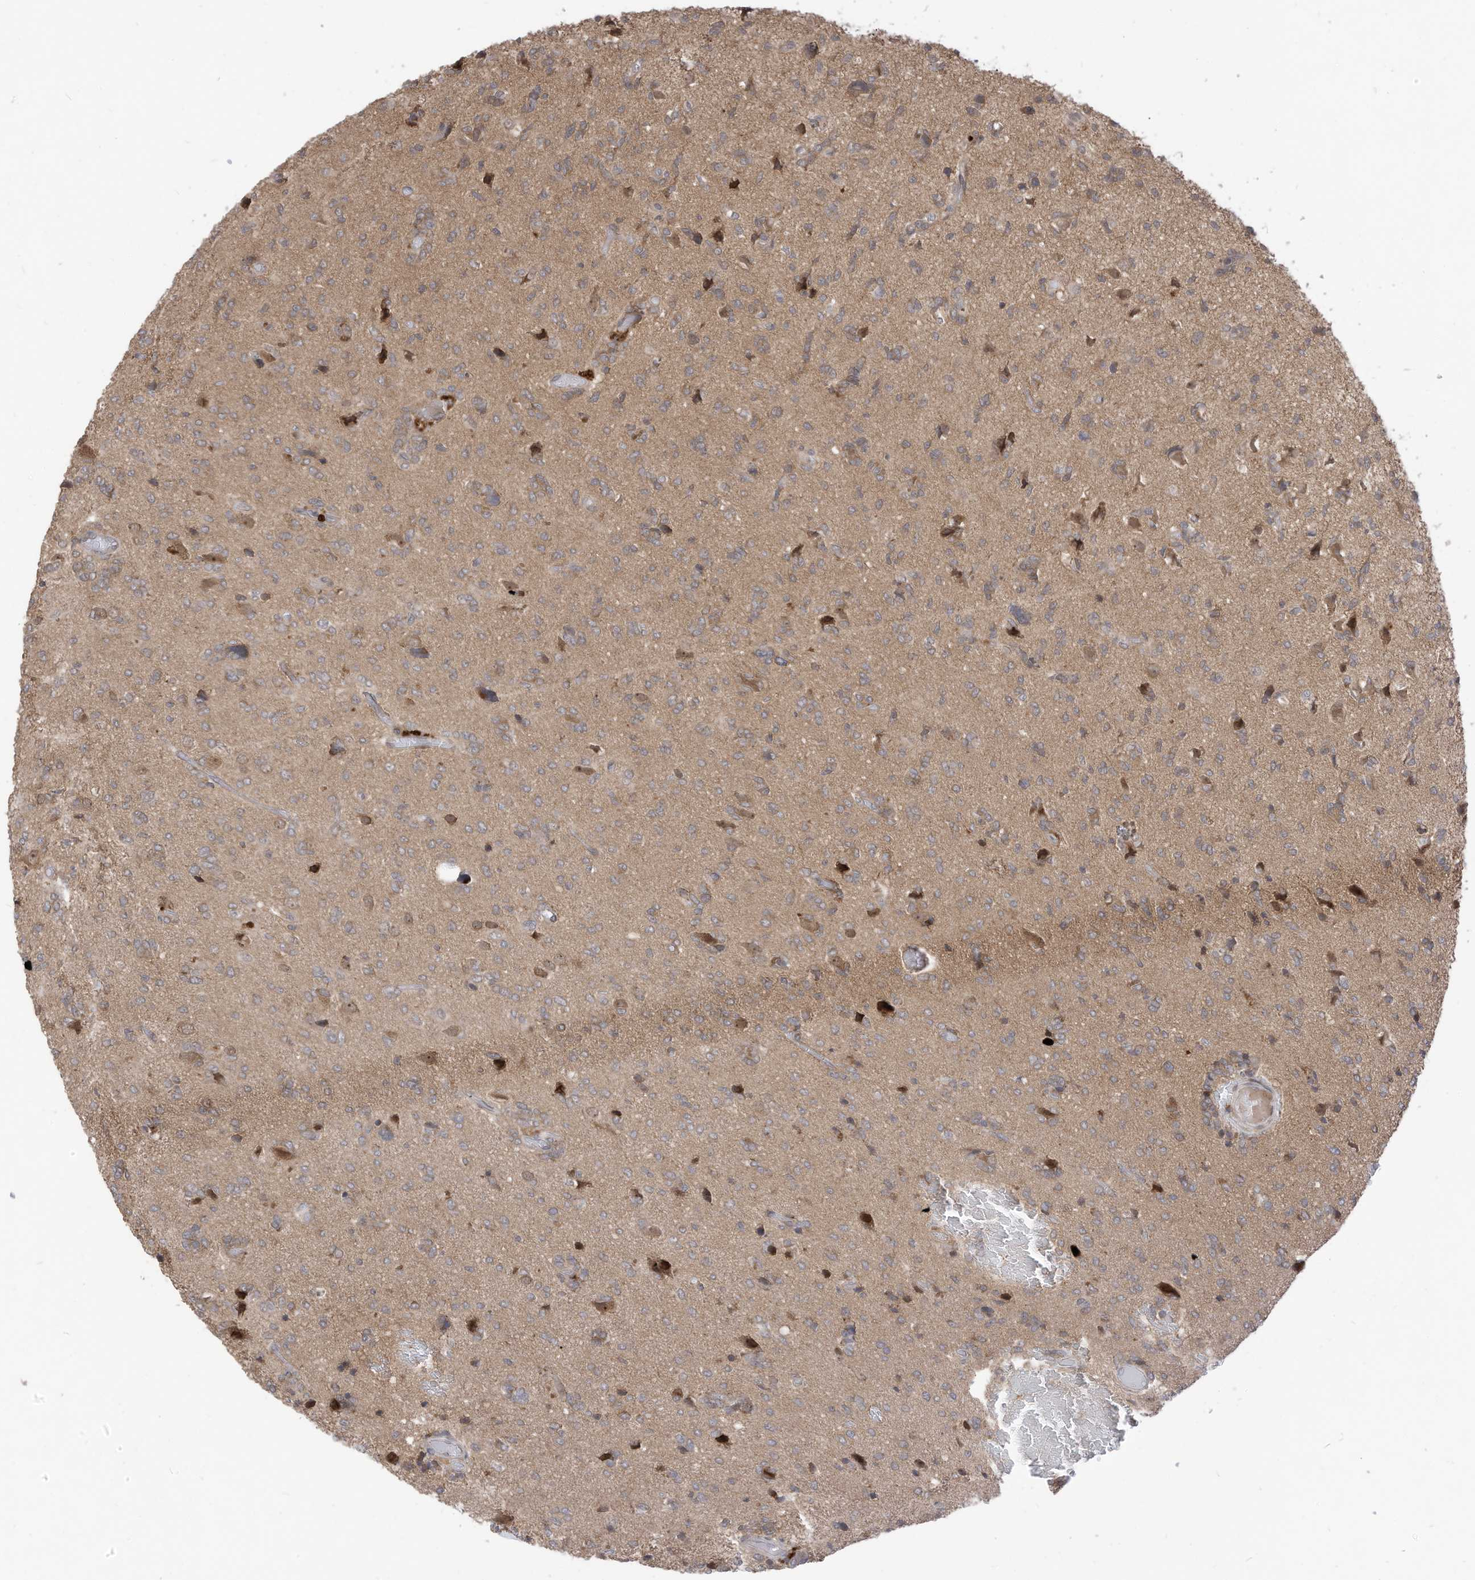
{"staining": {"intensity": "negative", "quantity": "none", "location": "none"}, "tissue": "glioma", "cell_type": "Tumor cells", "image_type": "cancer", "snomed": [{"axis": "morphology", "description": "Glioma, malignant, High grade"}, {"axis": "topography", "description": "Brain"}], "caption": "This is an IHC photomicrograph of high-grade glioma (malignant). There is no staining in tumor cells.", "gene": "CNKSR1", "patient": {"sex": "female", "age": 59}}